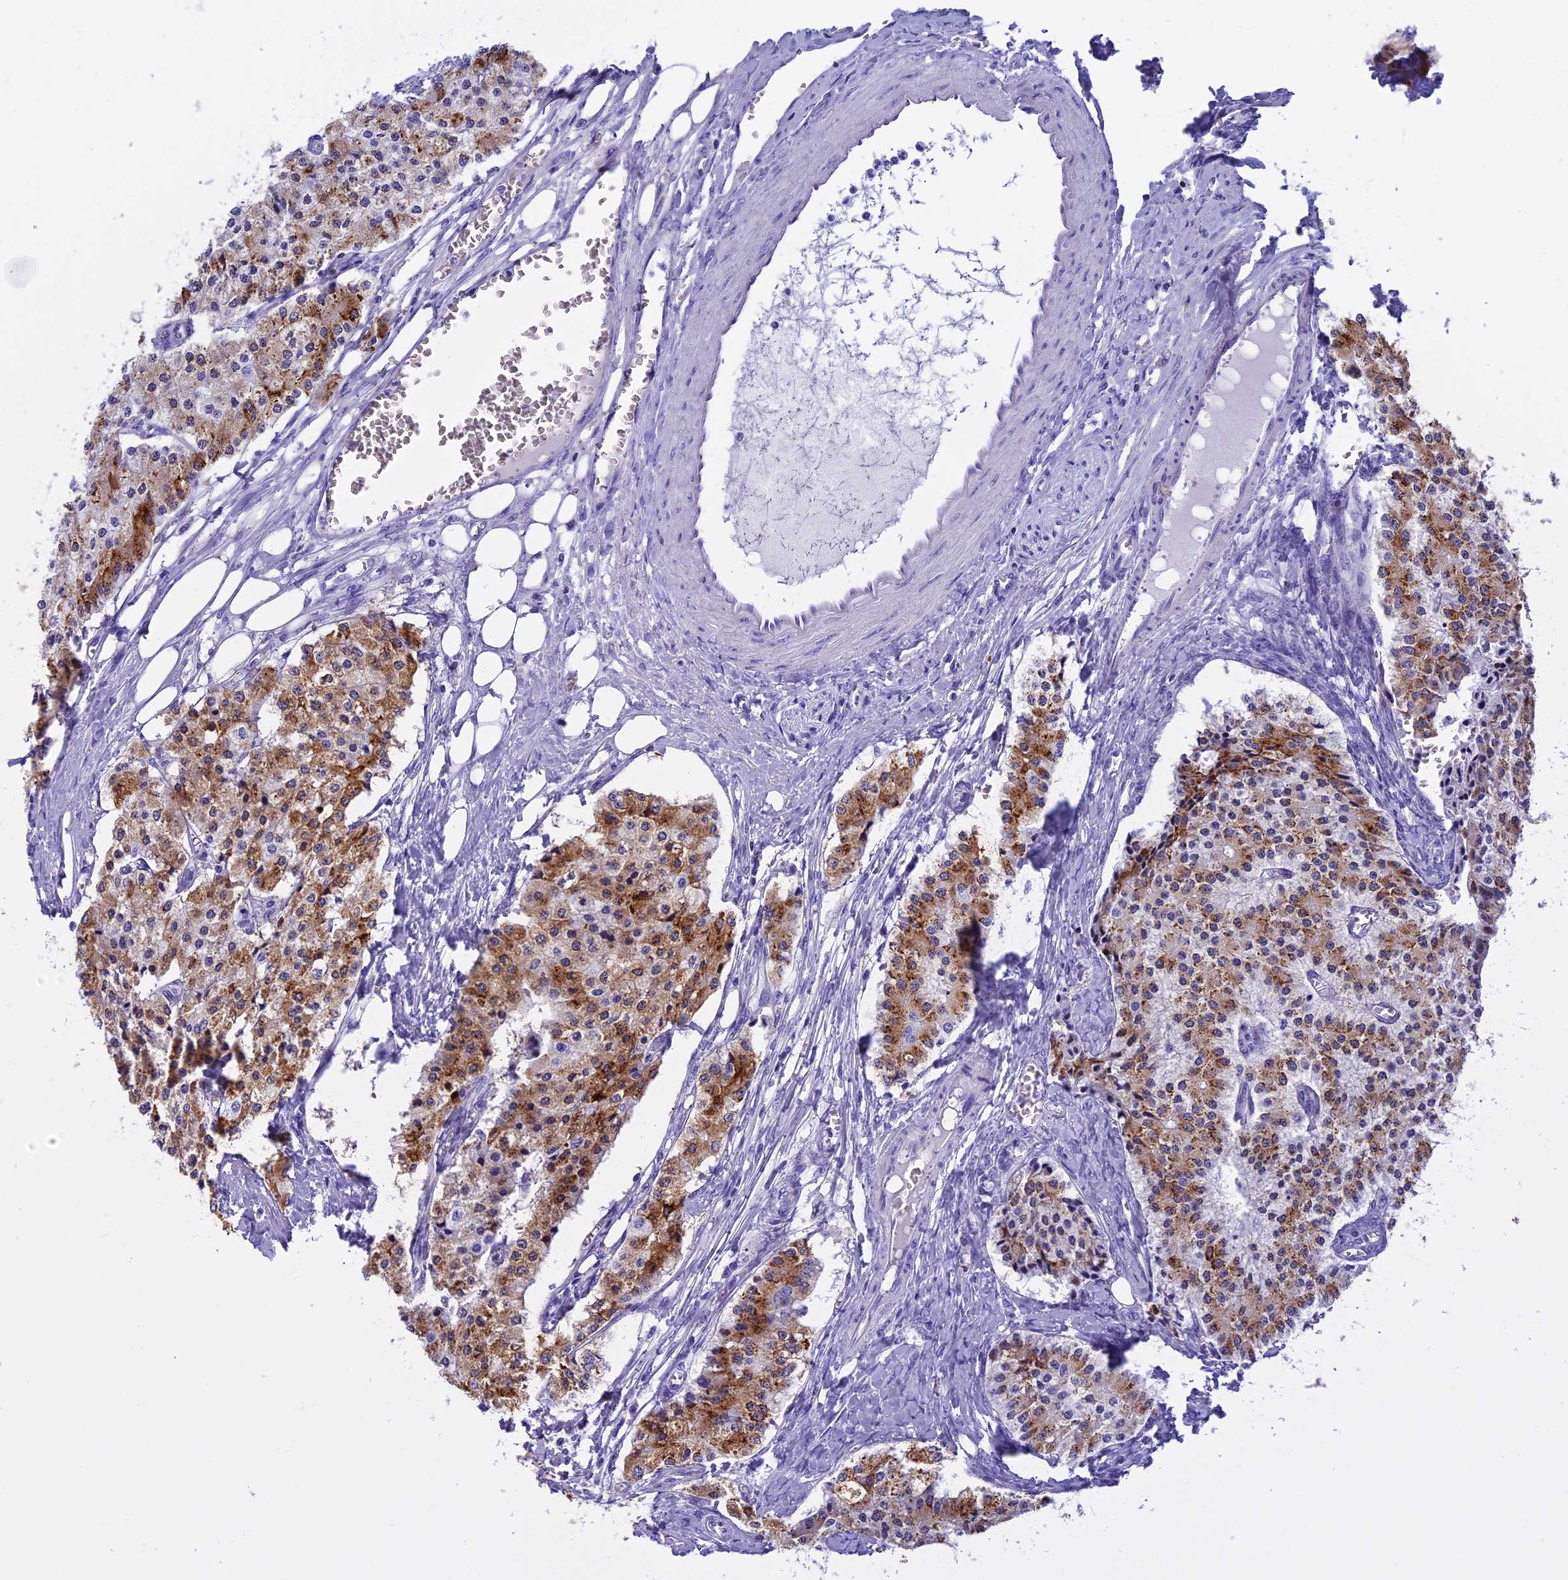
{"staining": {"intensity": "moderate", "quantity": ">75%", "location": "cytoplasmic/membranous"}, "tissue": "carcinoid", "cell_type": "Tumor cells", "image_type": "cancer", "snomed": [{"axis": "morphology", "description": "Carcinoid, malignant, NOS"}, {"axis": "topography", "description": "Colon"}], "caption": "This image displays immunohistochemistry (IHC) staining of human carcinoid, with medium moderate cytoplasmic/membranous staining in about >75% of tumor cells.", "gene": "KCTD14", "patient": {"sex": "female", "age": 52}}